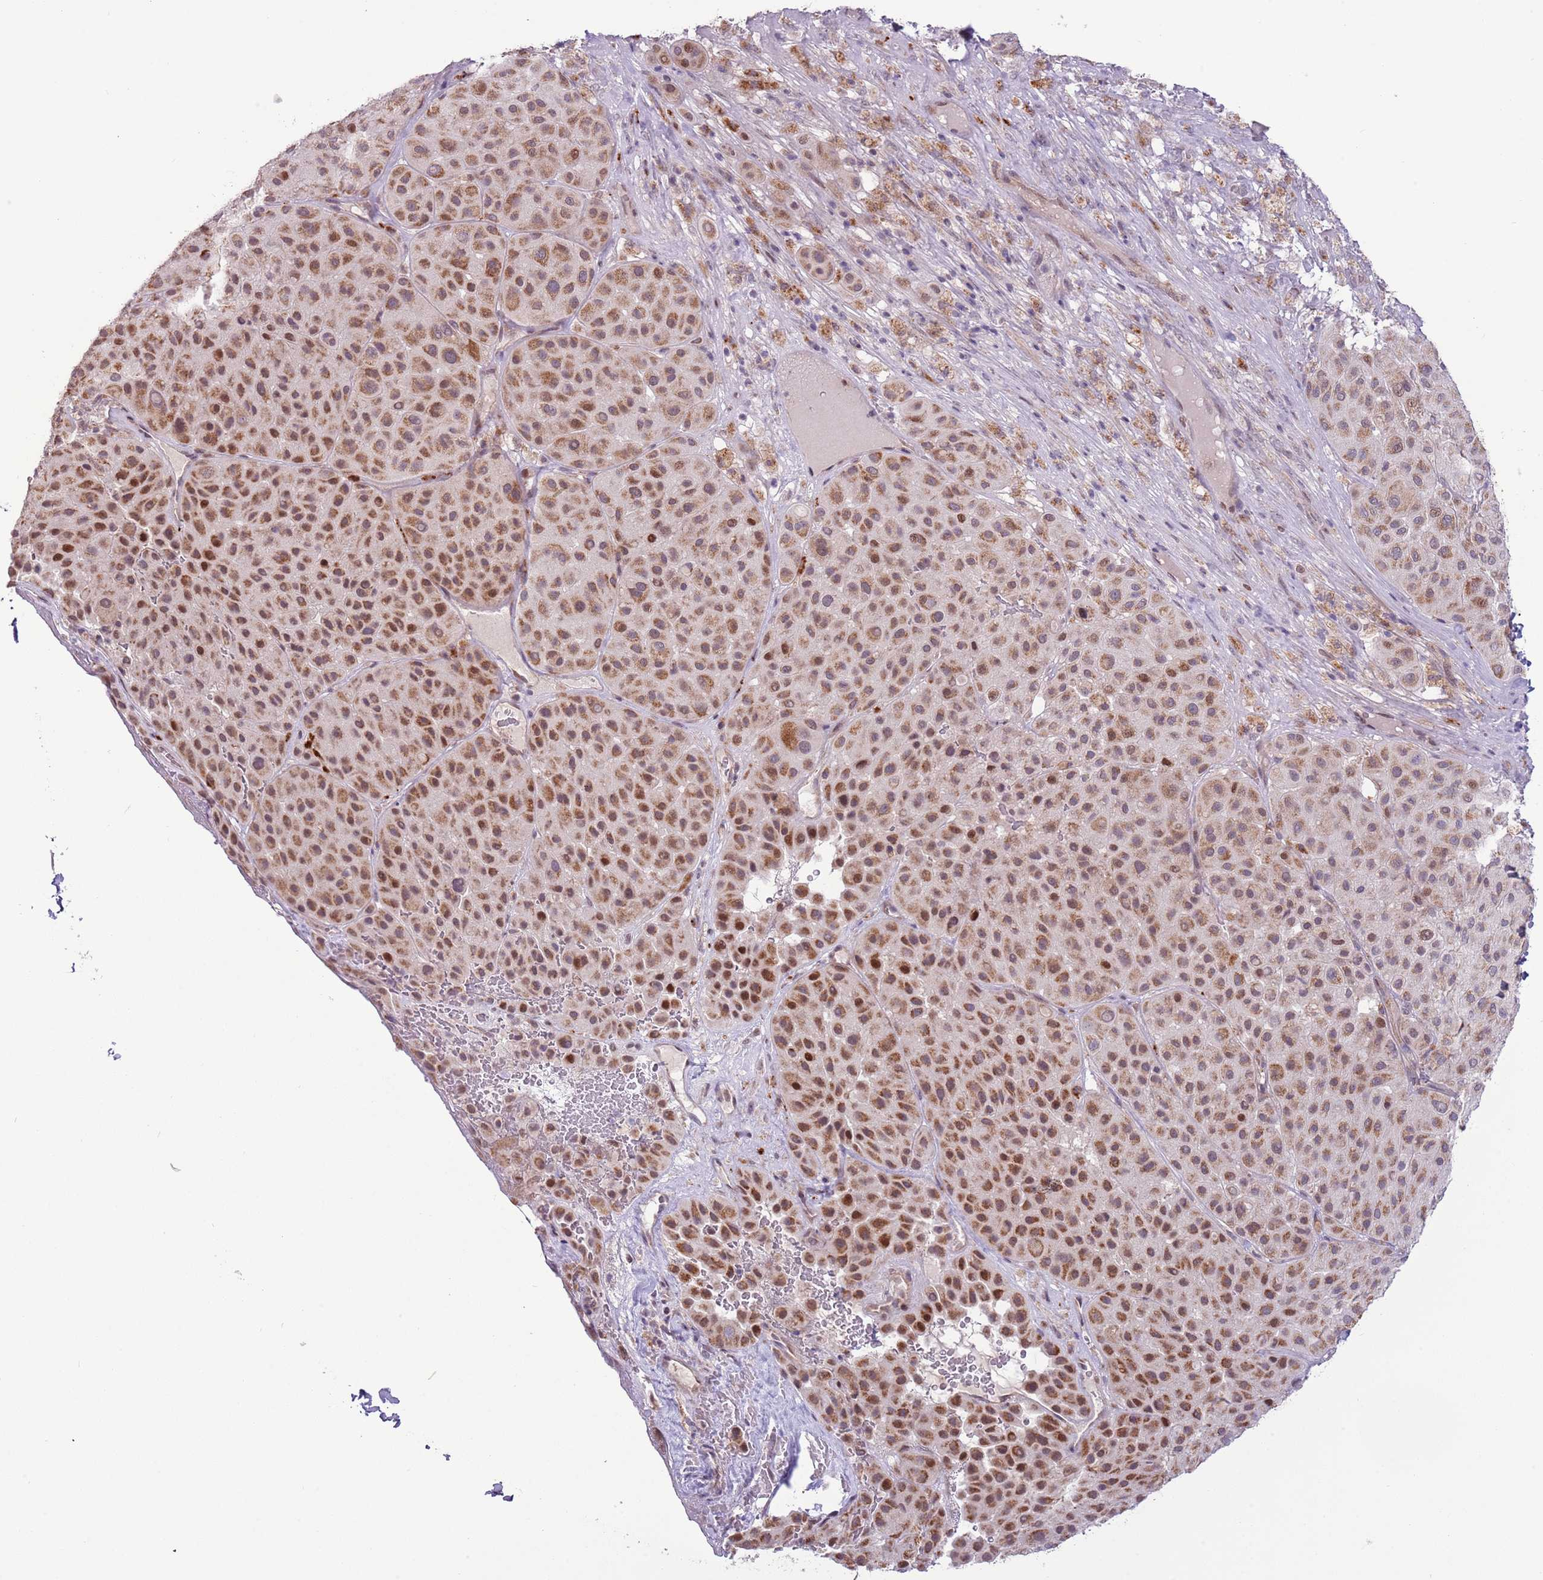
{"staining": {"intensity": "moderate", "quantity": ">75%", "location": "cytoplasmic/membranous"}, "tissue": "melanoma", "cell_type": "Tumor cells", "image_type": "cancer", "snomed": [{"axis": "morphology", "description": "Malignant melanoma, Metastatic site"}, {"axis": "topography", "description": "Smooth muscle"}], "caption": "Protein staining reveals moderate cytoplasmic/membranous staining in about >75% of tumor cells in melanoma.", "gene": "MLLT11", "patient": {"sex": "male", "age": 41}}